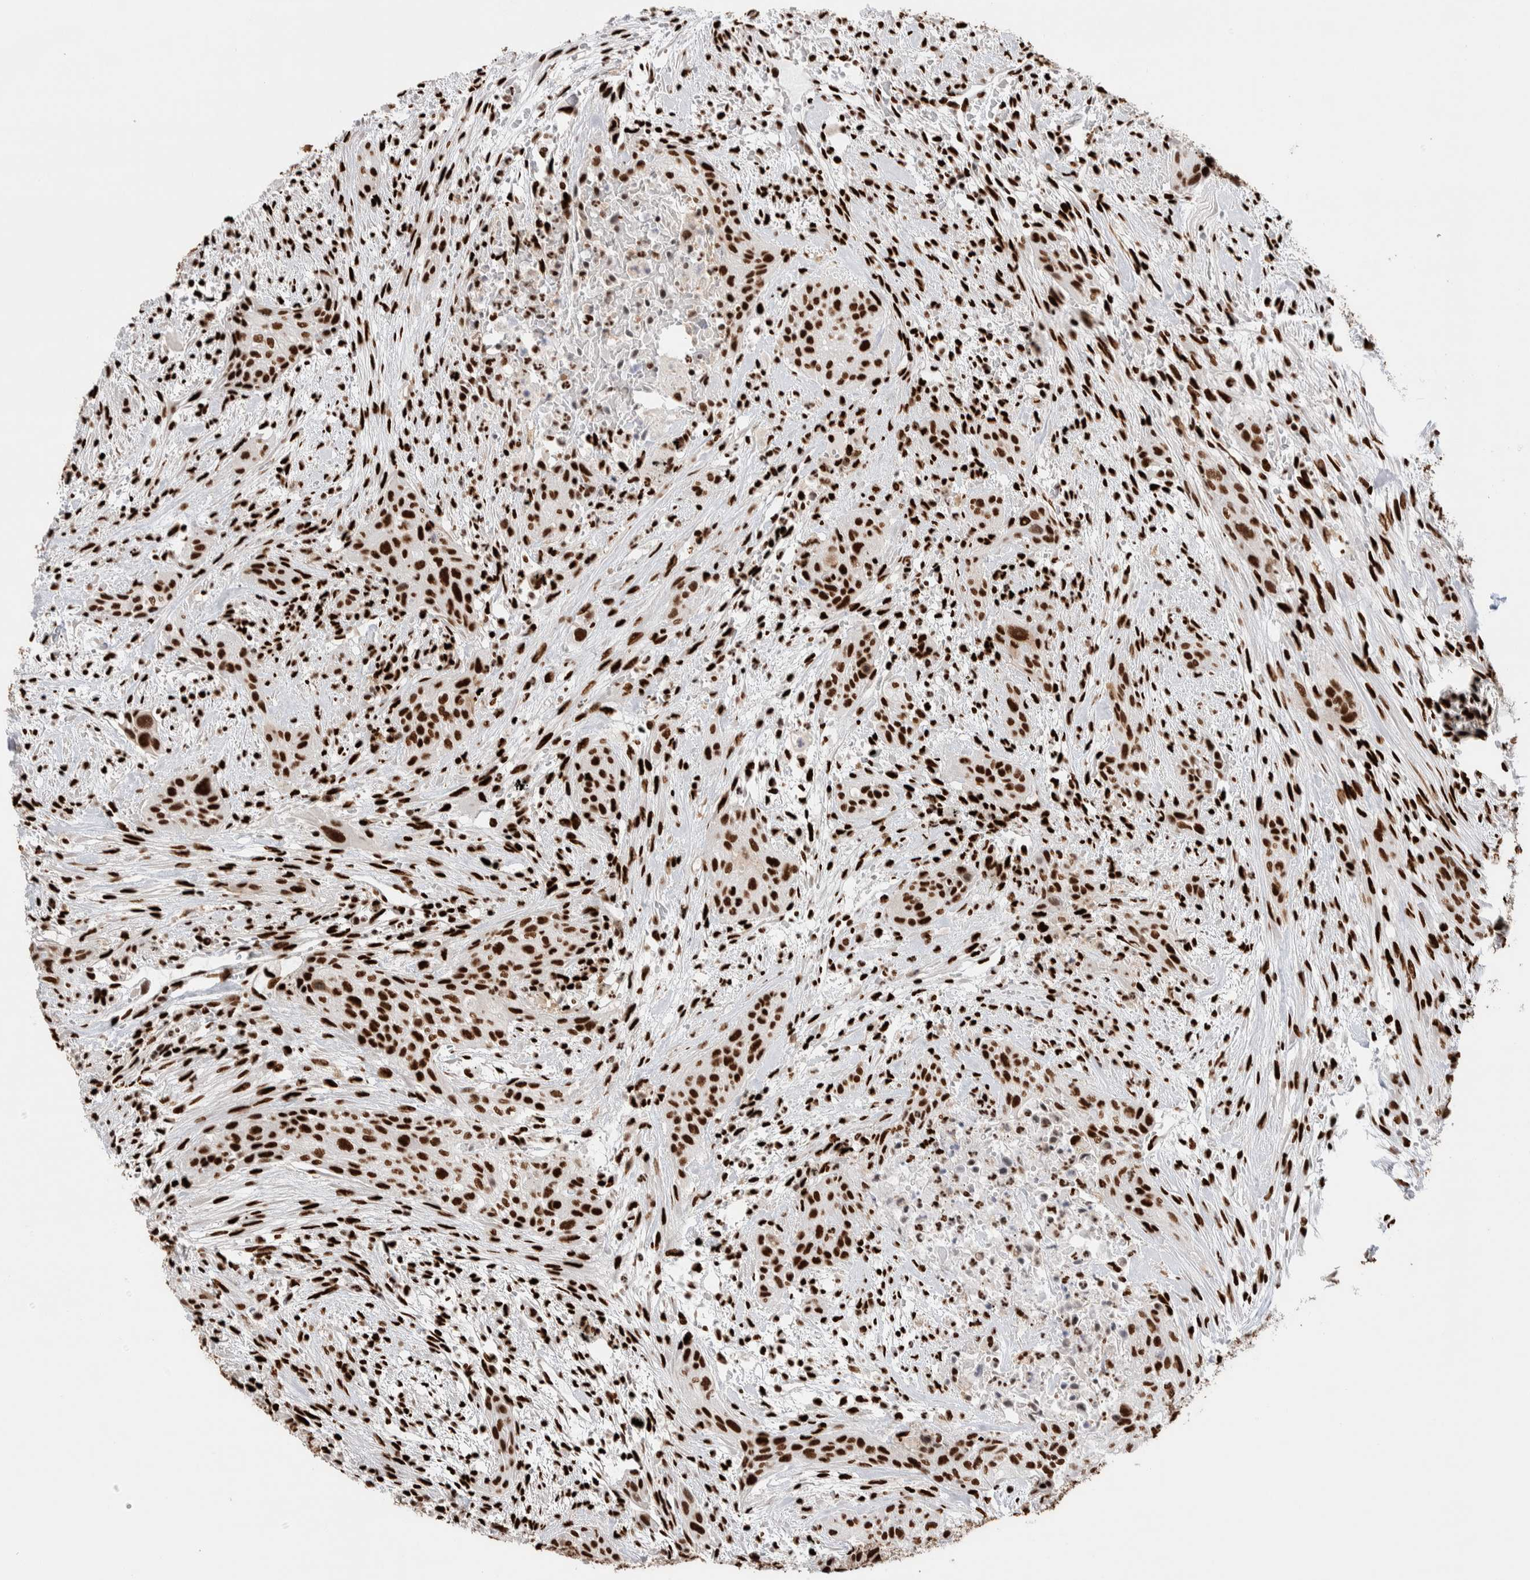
{"staining": {"intensity": "strong", "quantity": ">75%", "location": "nuclear"}, "tissue": "urothelial cancer", "cell_type": "Tumor cells", "image_type": "cancer", "snomed": [{"axis": "morphology", "description": "Urothelial carcinoma, High grade"}, {"axis": "topography", "description": "Urinary bladder"}], "caption": "High-grade urothelial carcinoma was stained to show a protein in brown. There is high levels of strong nuclear staining in approximately >75% of tumor cells.", "gene": "RNASEK-C17orf49", "patient": {"sex": "male", "age": 35}}